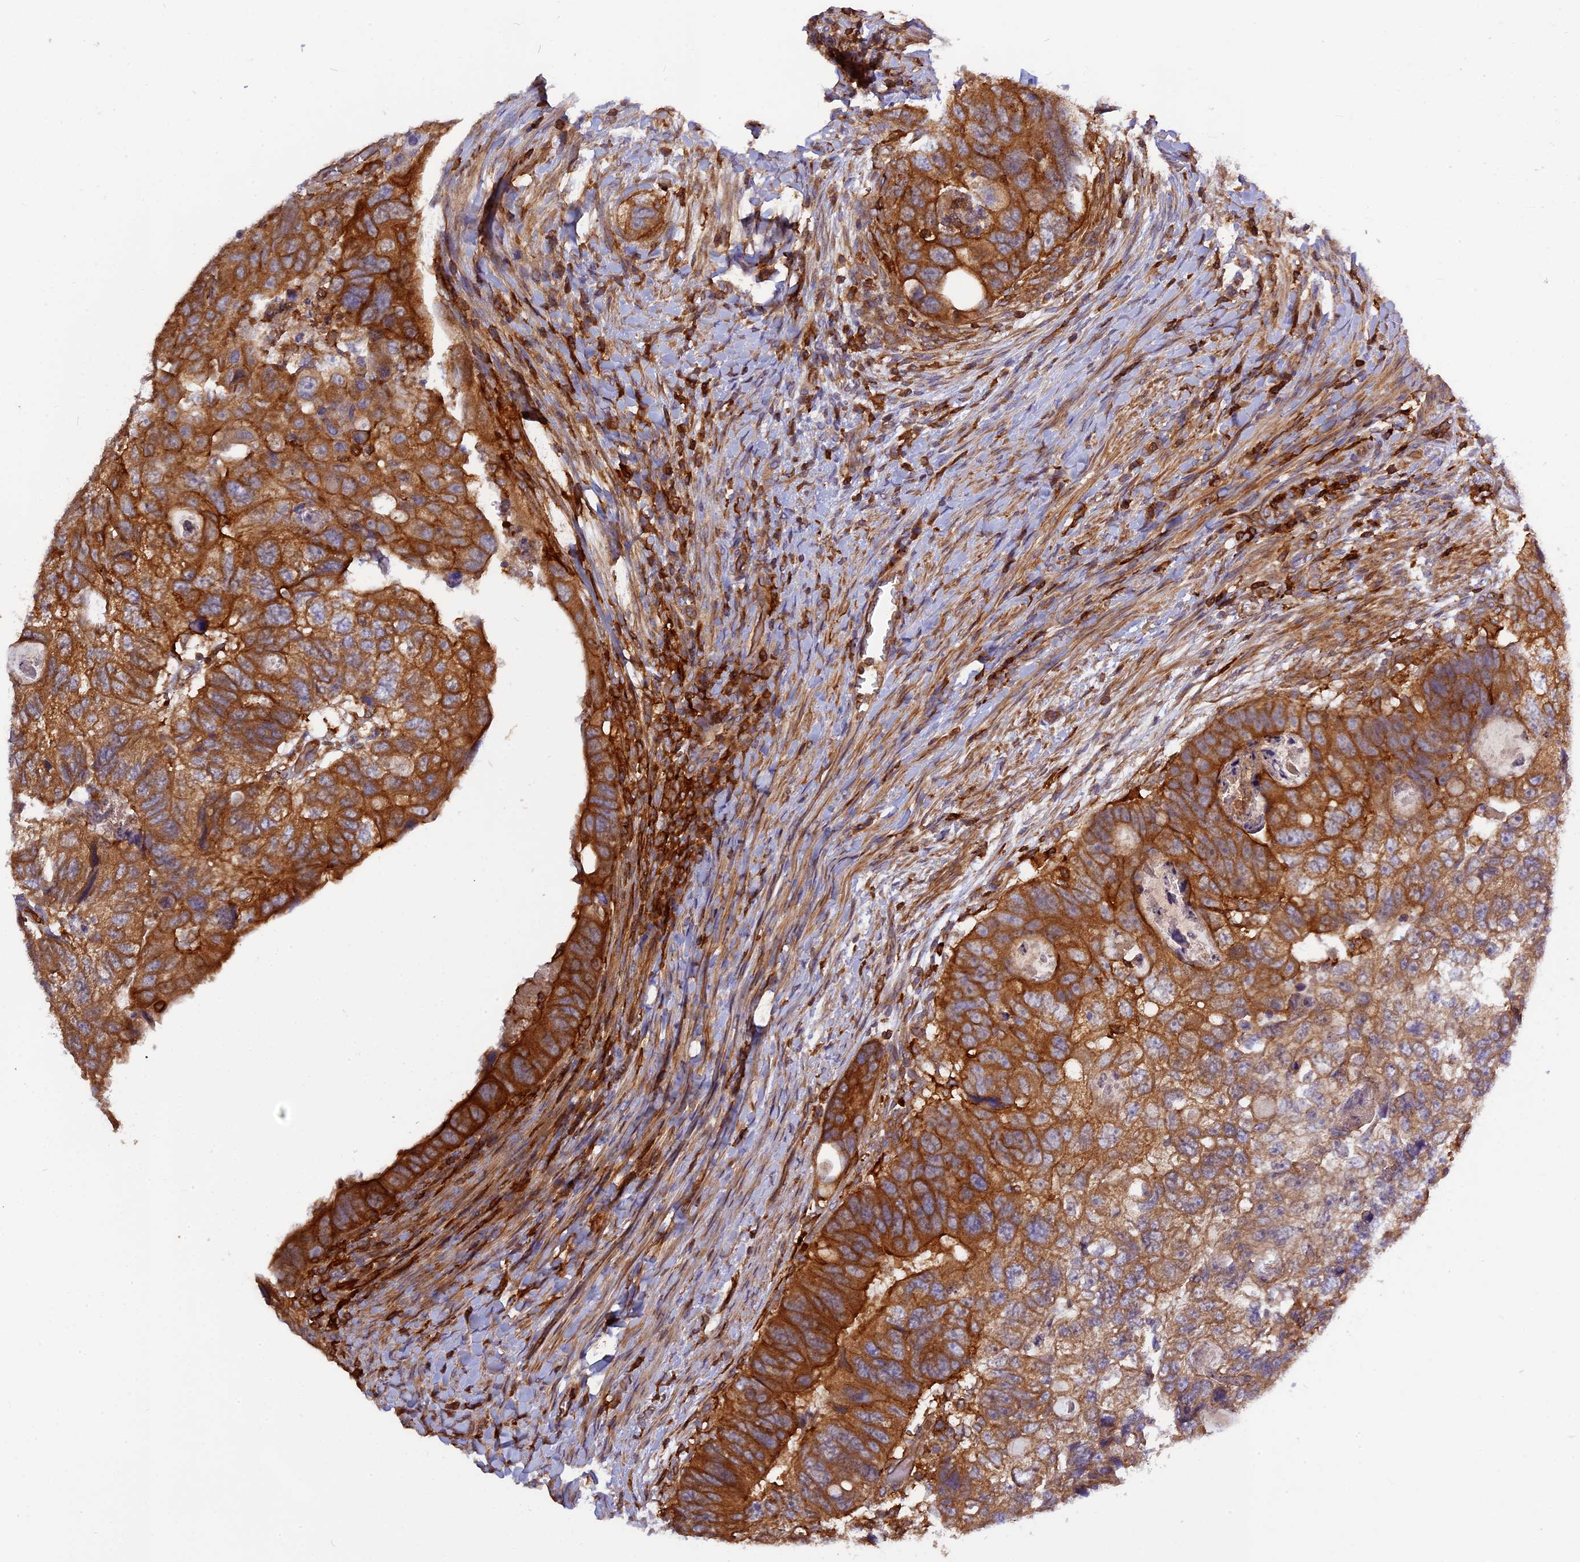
{"staining": {"intensity": "strong", "quantity": ">75%", "location": "cytoplasmic/membranous"}, "tissue": "colorectal cancer", "cell_type": "Tumor cells", "image_type": "cancer", "snomed": [{"axis": "morphology", "description": "Adenocarcinoma, NOS"}, {"axis": "topography", "description": "Rectum"}], "caption": "Tumor cells exhibit strong cytoplasmic/membranous staining in about >75% of cells in colorectal adenocarcinoma. (DAB (3,3'-diaminobenzidine) = brown stain, brightfield microscopy at high magnification).", "gene": "MYO9B", "patient": {"sex": "male", "age": 59}}